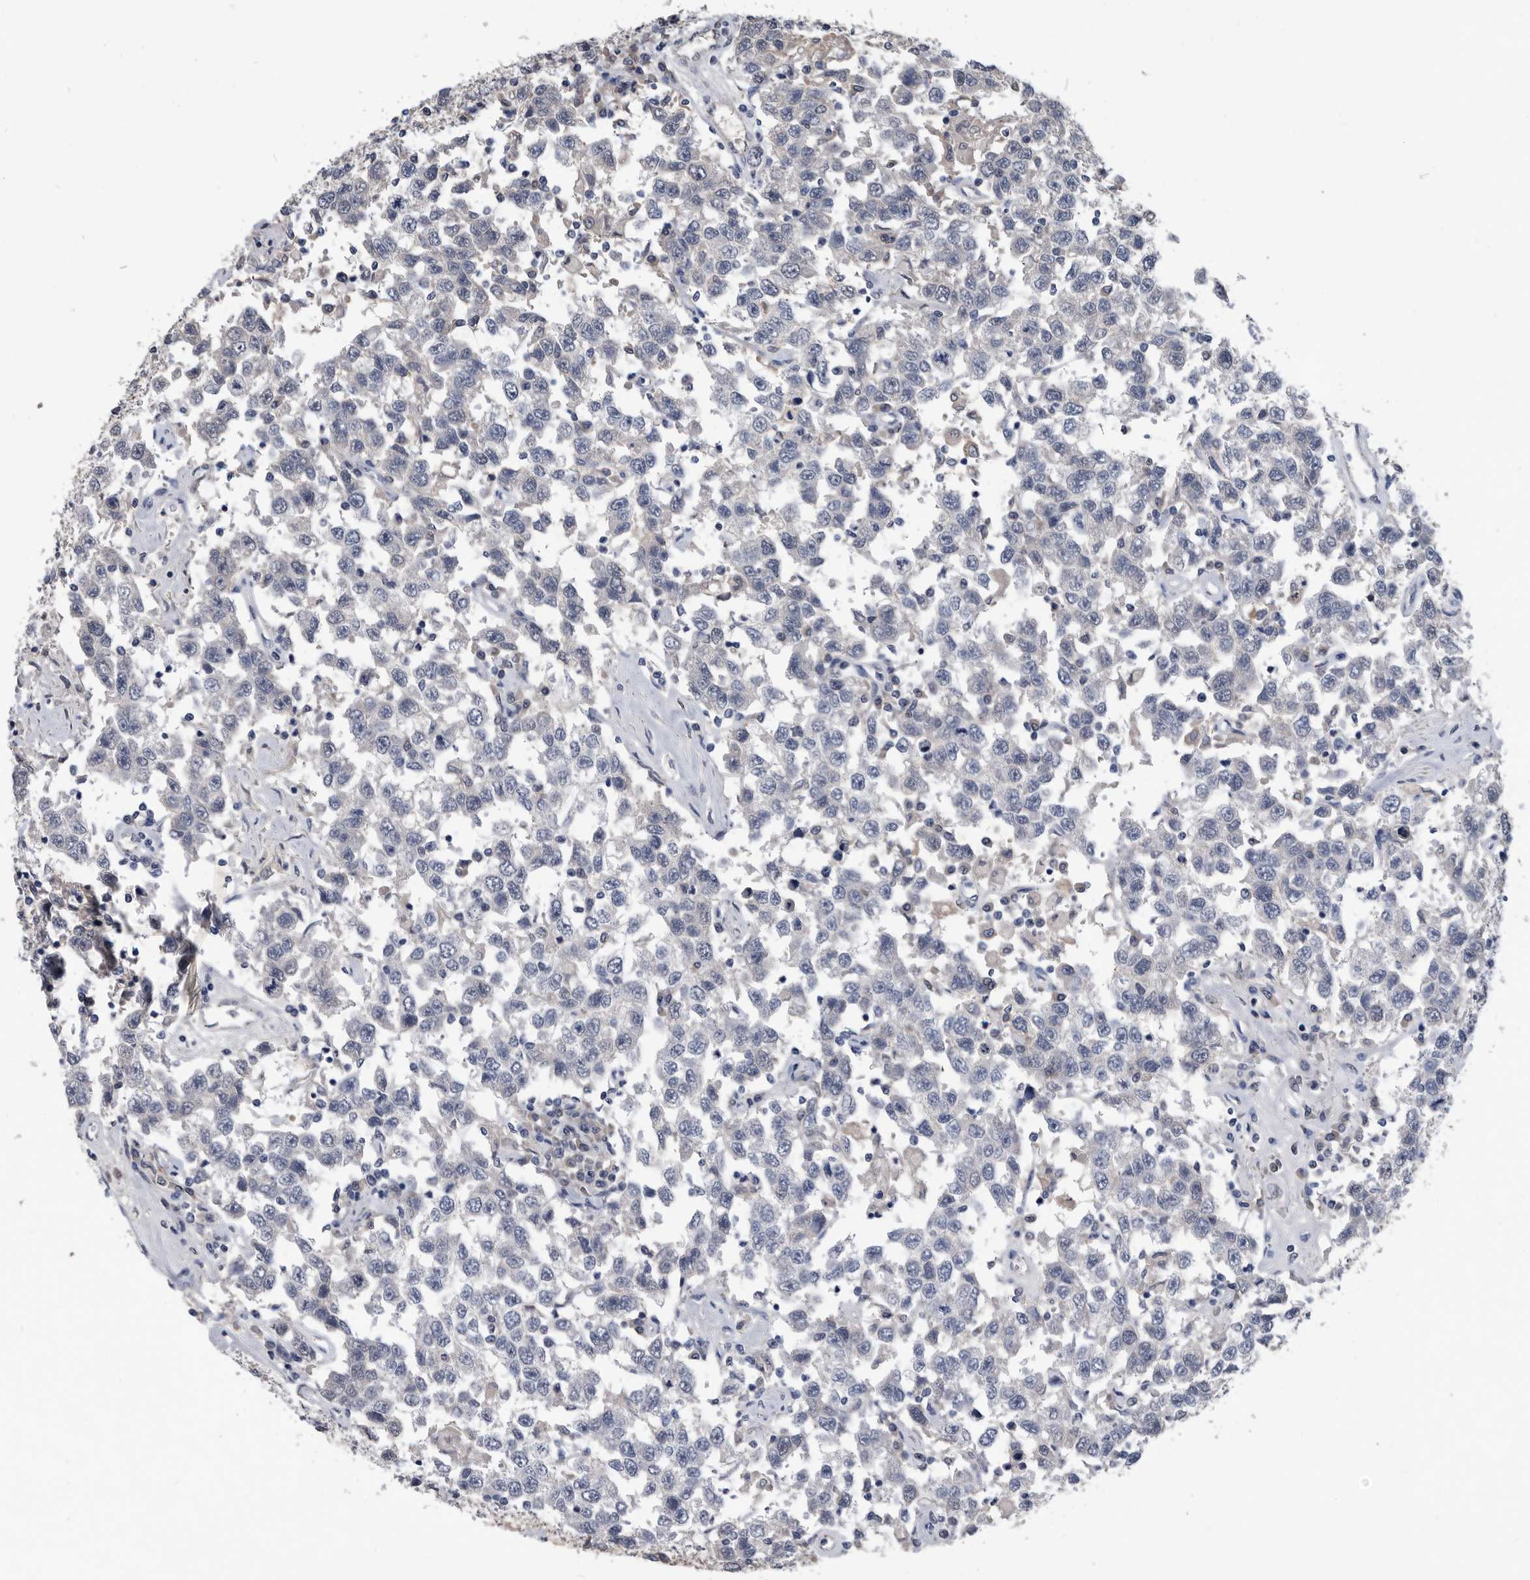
{"staining": {"intensity": "negative", "quantity": "none", "location": "none"}, "tissue": "testis cancer", "cell_type": "Tumor cells", "image_type": "cancer", "snomed": [{"axis": "morphology", "description": "Seminoma, NOS"}, {"axis": "topography", "description": "Testis"}], "caption": "Tumor cells are negative for brown protein staining in testis seminoma. Brightfield microscopy of IHC stained with DAB (brown) and hematoxylin (blue), captured at high magnification.", "gene": "PDXK", "patient": {"sex": "male", "age": 41}}